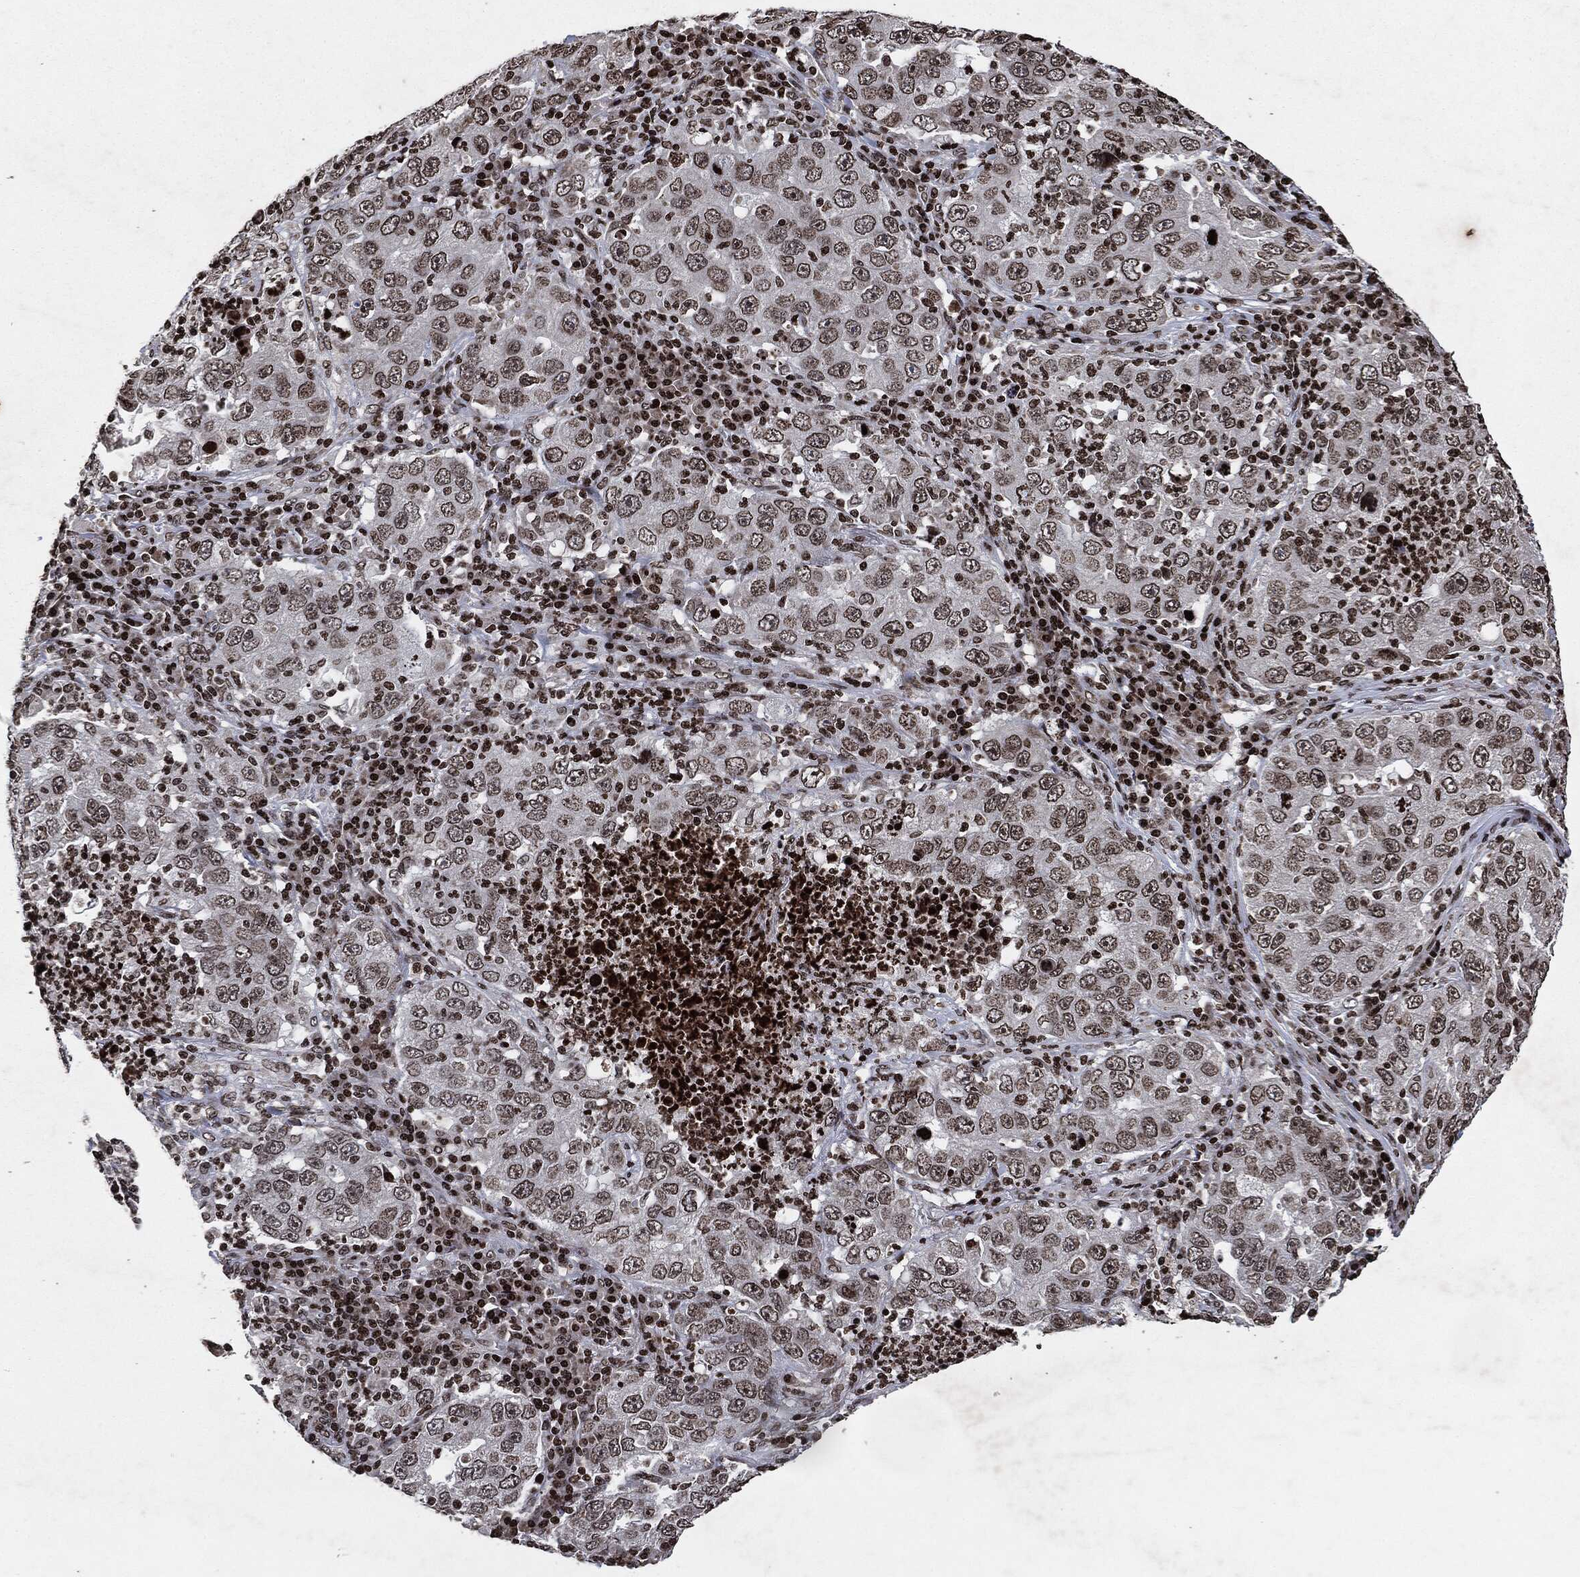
{"staining": {"intensity": "negative", "quantity": "none", "location": "none"}, "tissue": "lung cancer", "cell_type": "Tumor cells", "image_type": "cancer", "snomed": [{"axis": "morphology", "description": "Adenocarcinoma, NOS"}, {"axis": "topography", "description": "Lung"}], "caption": "Immunohistochemical staining of human lung cancer demonstrates no significant positivity in tumor cells. (Brightfield microscopy of DAB (3,3'-diaminobenzidine) IHC at high magnification).", "gene": "JUN", "patient": {"sex": "male", "age": 73}}